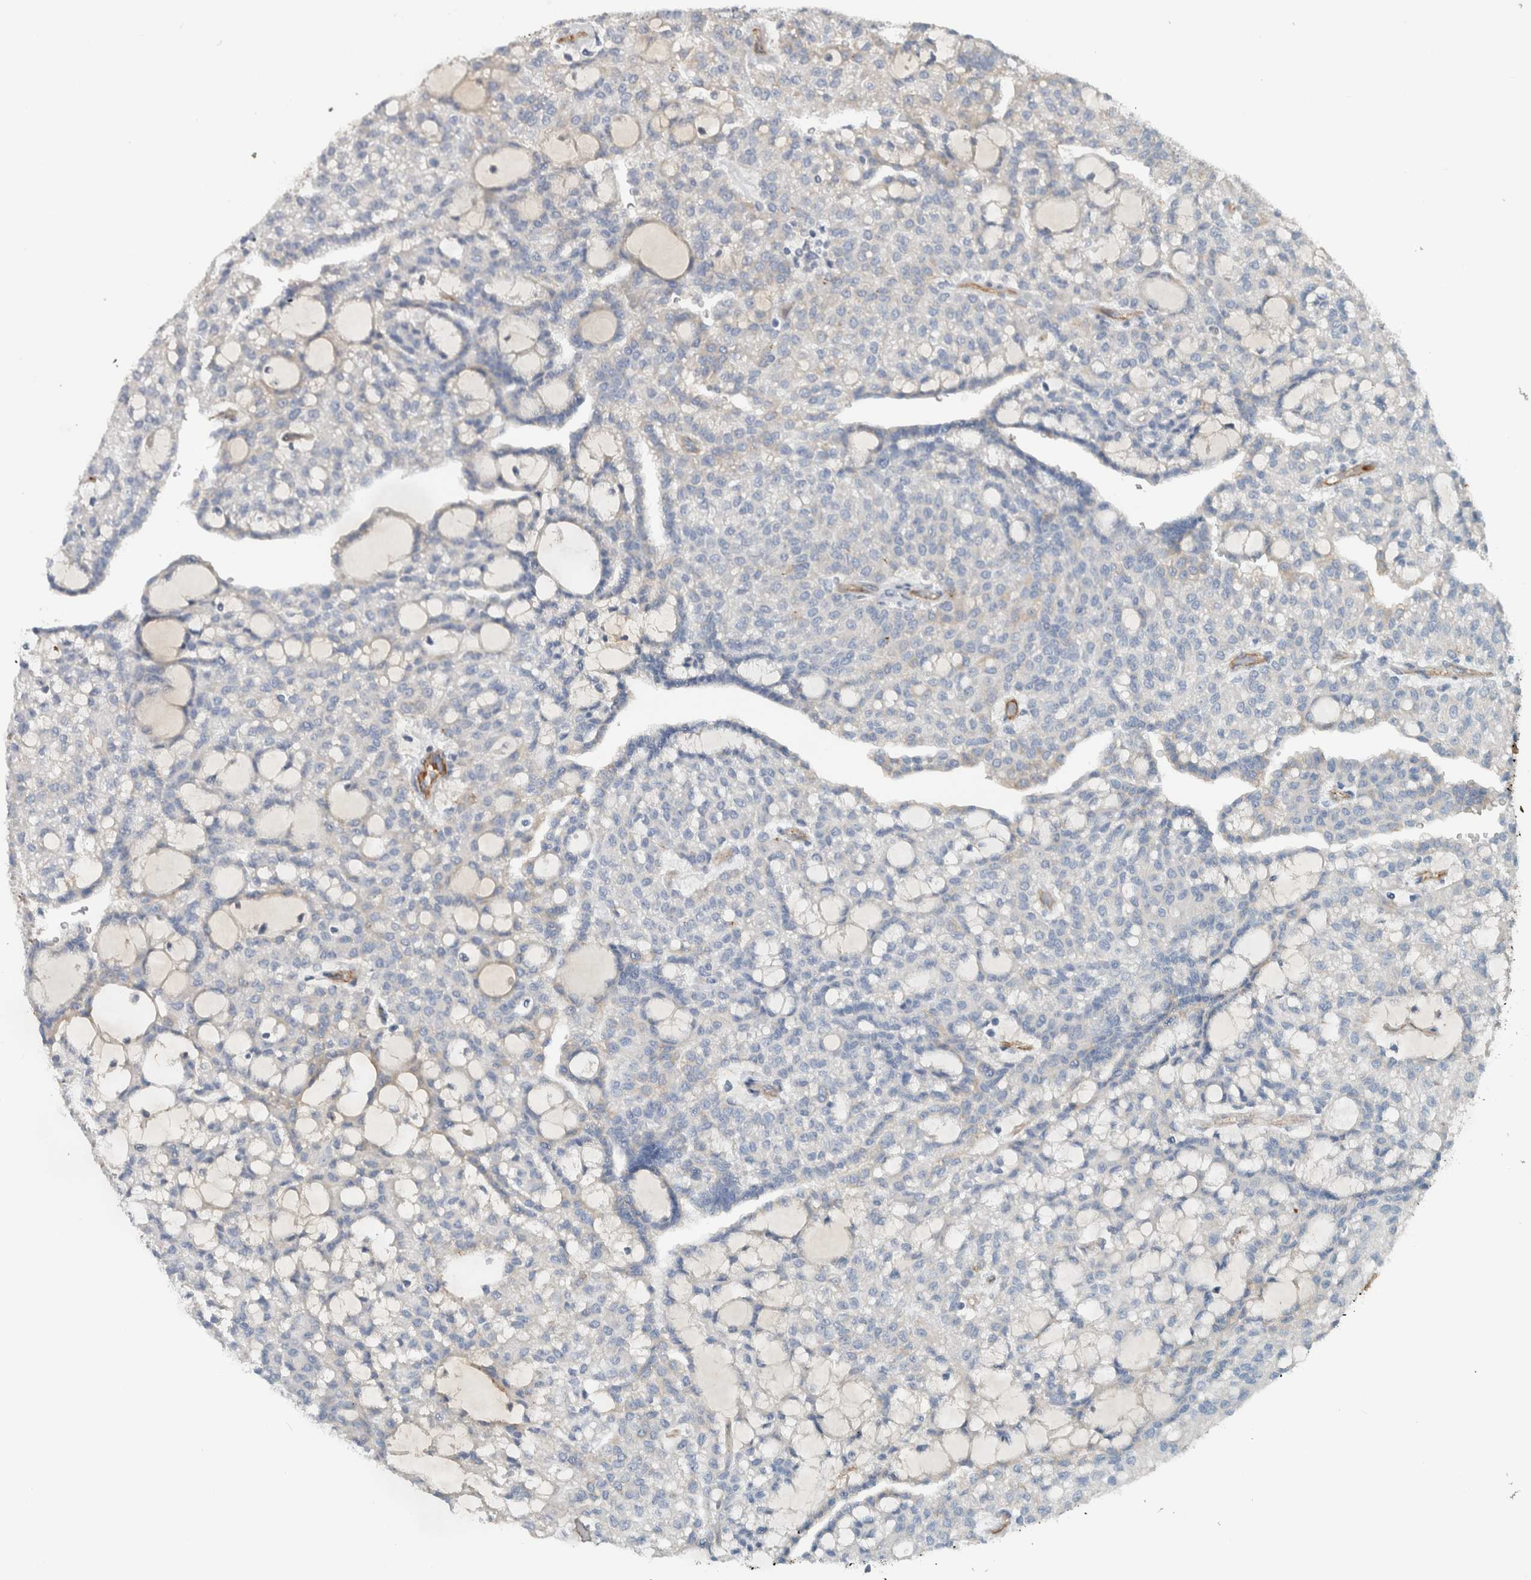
{"staining": {"intensity": "weak", "quantity": "<25%", "location": "cytoplasmic/membranous"}, "tissue": "renal cancer", "cell_type": "Tumor cells", "image_type": "cancer", "snomed": [{"axis": "morphology", "description": "Adenocarcinoma, NOS"}, {"axis": "topography", "description": "Kidney"}], "caption": "The photomicrograph shows no significant staining in tumor cells of renal adenocarcinoma.", "gene": "FN1", "patient": {"sex": "male", "age": 63}}